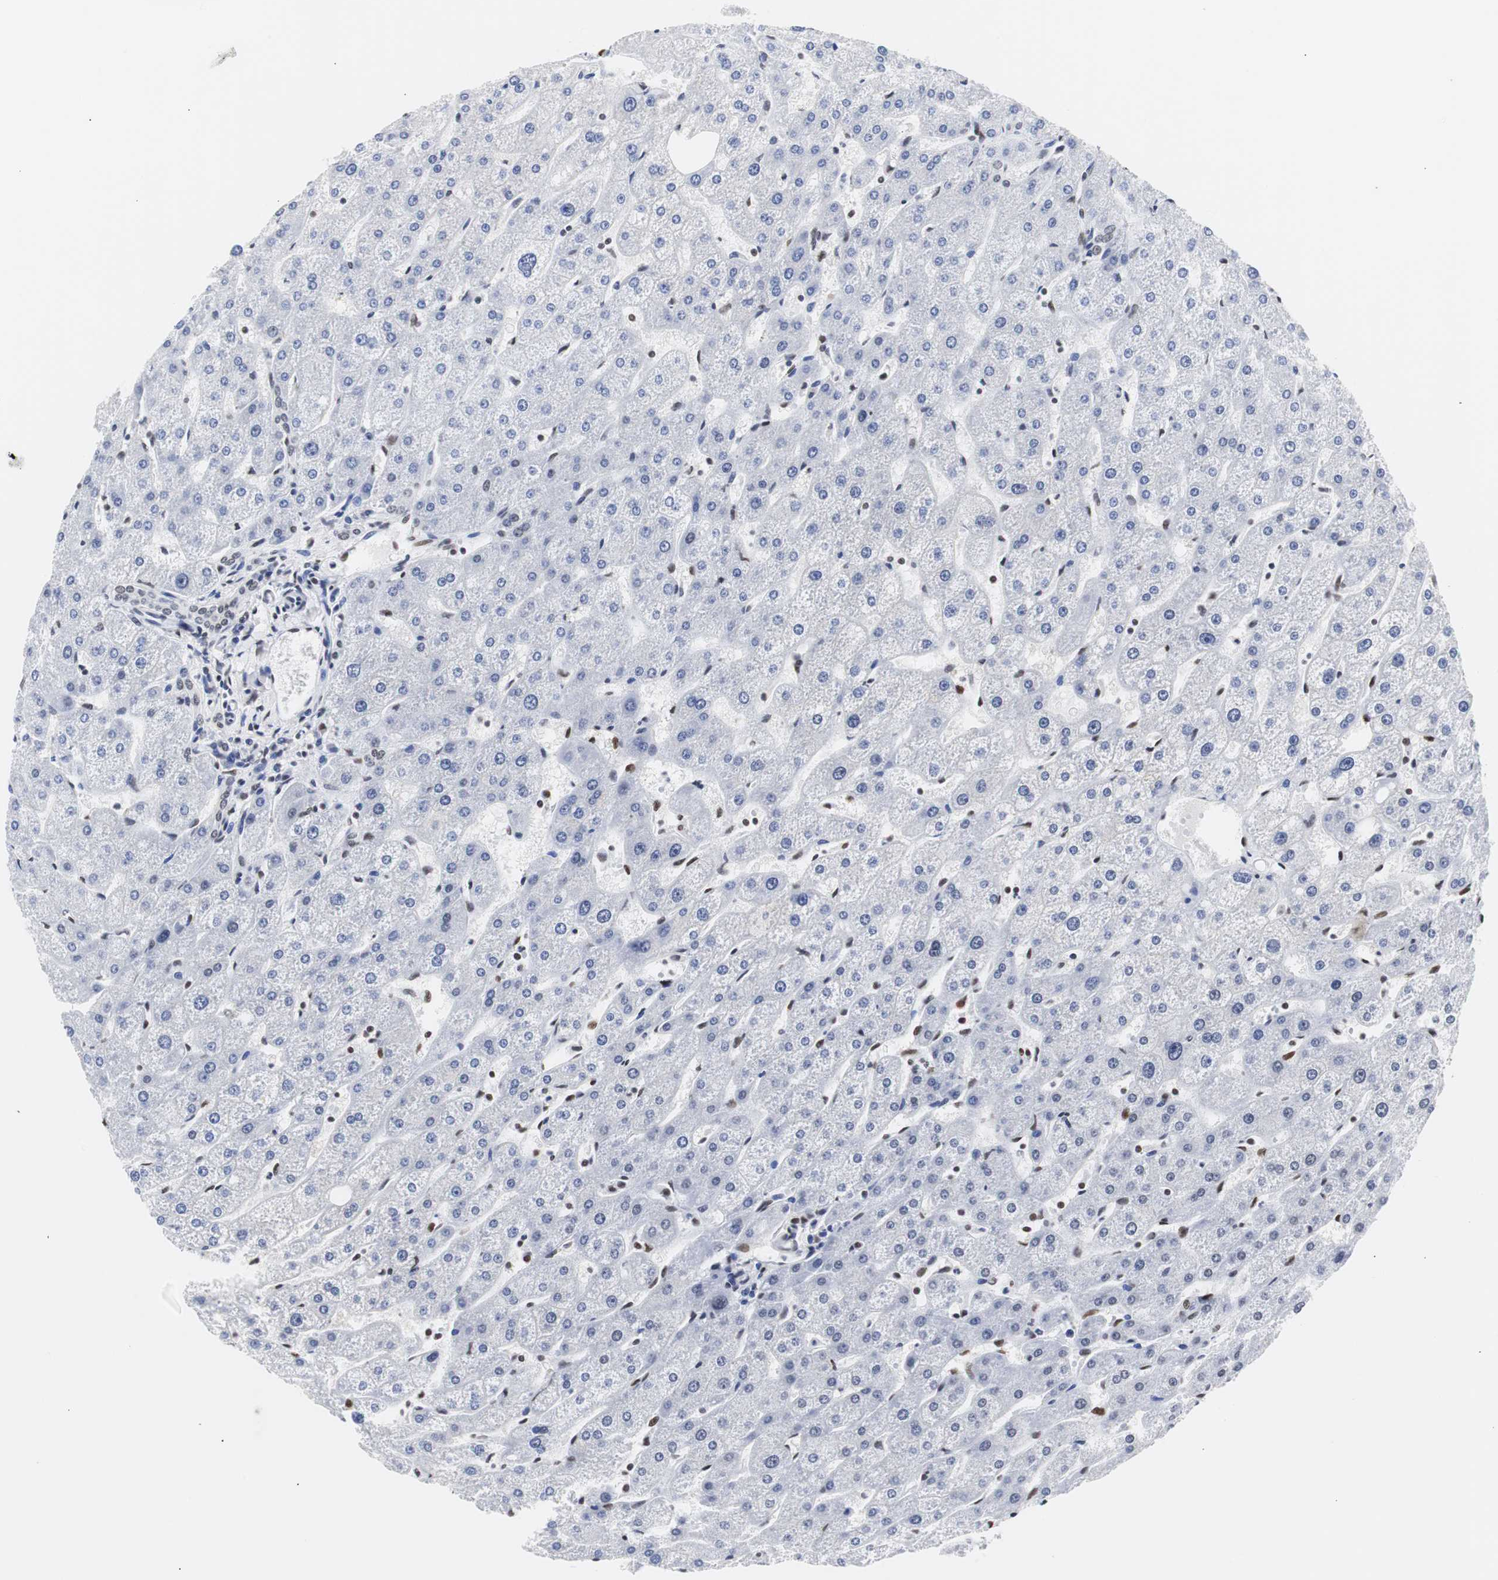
{"staining": {"intensity": "weak", "quantity": "25%-75%", "location": "nuclear"}, "tissue": "liver", "cell_type": "Cholangiocytes", "image_type": "normal", "snomed": [{"axis": "morphology", "description": "Normal tissue, NOS"}, {"axis": "topography", "description": "Liver"}], "caption": "Benign liver shows weak nuclear expression in about 25%-75% of cholangiocytes, visualized by immunohistochemistry.", "gene": "HNRNPH2", "patient": {"sex": "male", "age": 67}}